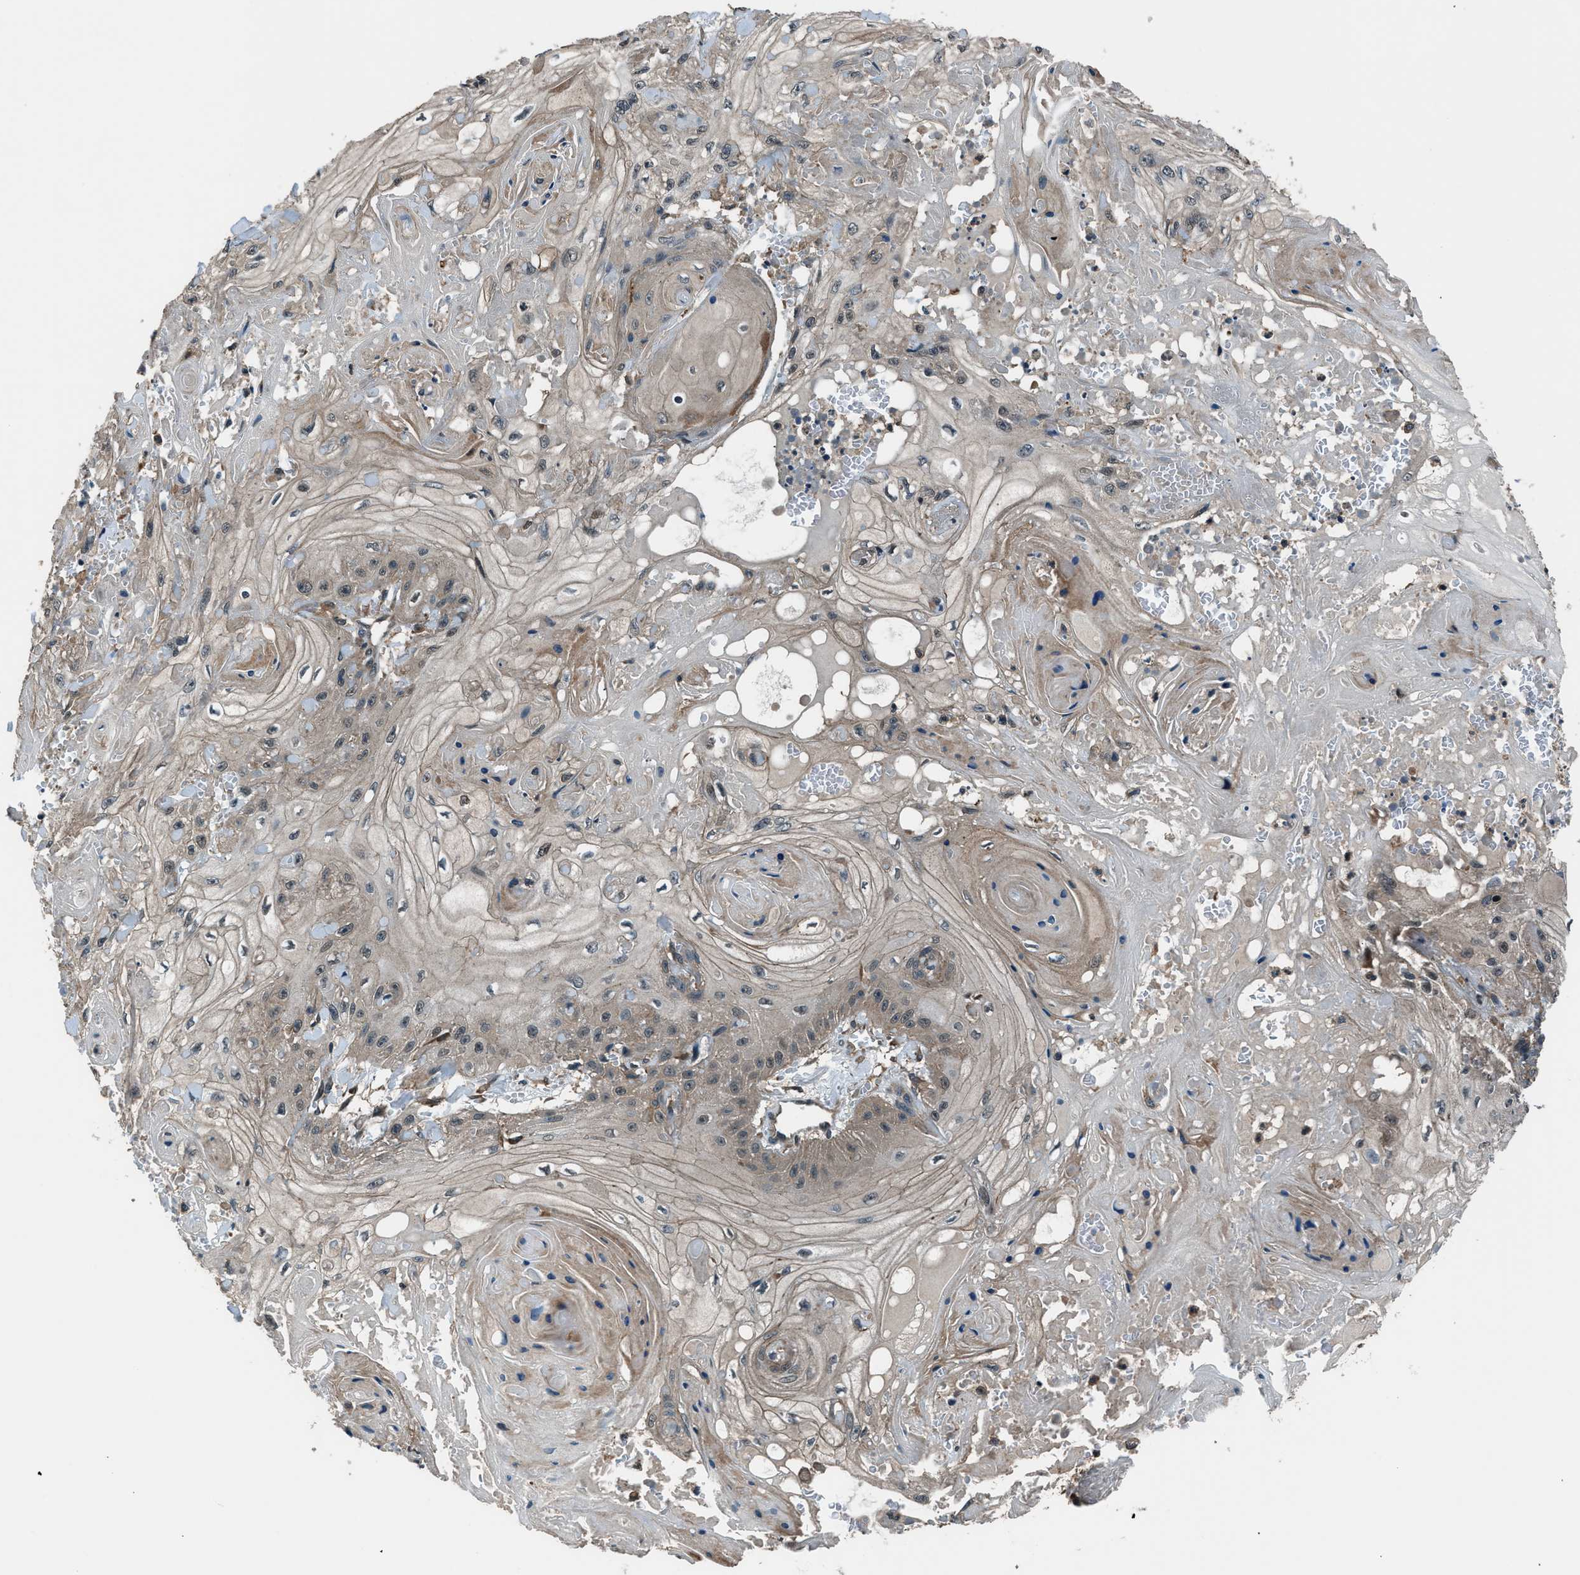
{"staining": {"intensity": "weak", "quantity": "<25%", "location": "cytoplasmic/membranous"}, "tissue": "skin cancer", "cell_type": "Tumor cells", "image_type": "cancer", "snomed": [{"axis": "morphology", "description": "Squamous cell carcinoma, NOS"}, {"axis": "topography", "description": "Skin"}], "caption": "Immunohistochemistry of skin cancer shows no expression in tumor cells.", "gene": "ARHGEF11", "patient": {"sex": "male", "age": 74}}